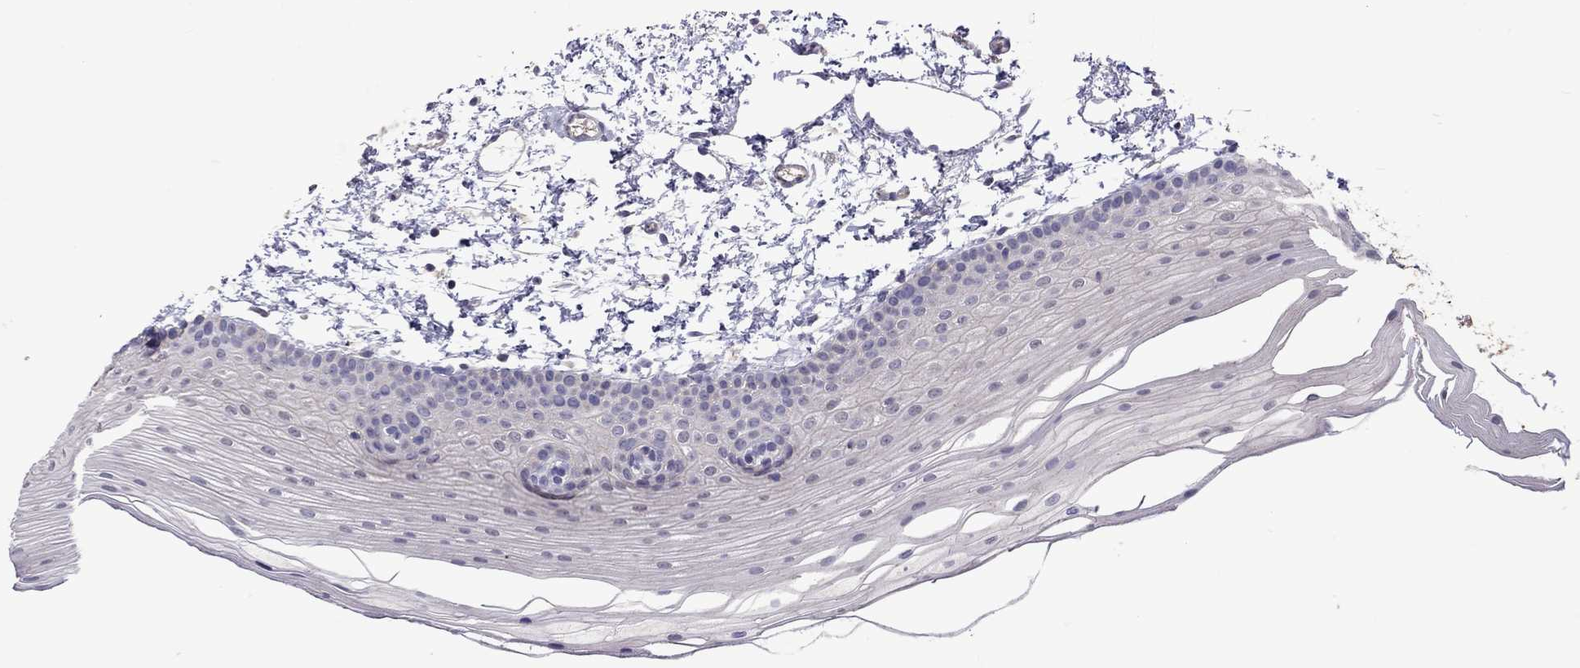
{"staining": {"intensity": "negative", "quantity": "none", "location": "none"}, "tissue": "oral mucosa", "cell_type": "Squamous epithelial cells", "image_type": "normal", "snomed": [{"axis": "morphology", "description": "Normal tissue, NOS"}, {"axis": "topography", "description": "Oral tissue"}], "caption": "Immunohistochemistry photomicrograph of unremarkable human oral mucosa stained for a protein (brown), which reveals no expression in squamous epithelial cells.", "gene": "RTP5", "patient": {"sex": "female", "age": 57}}